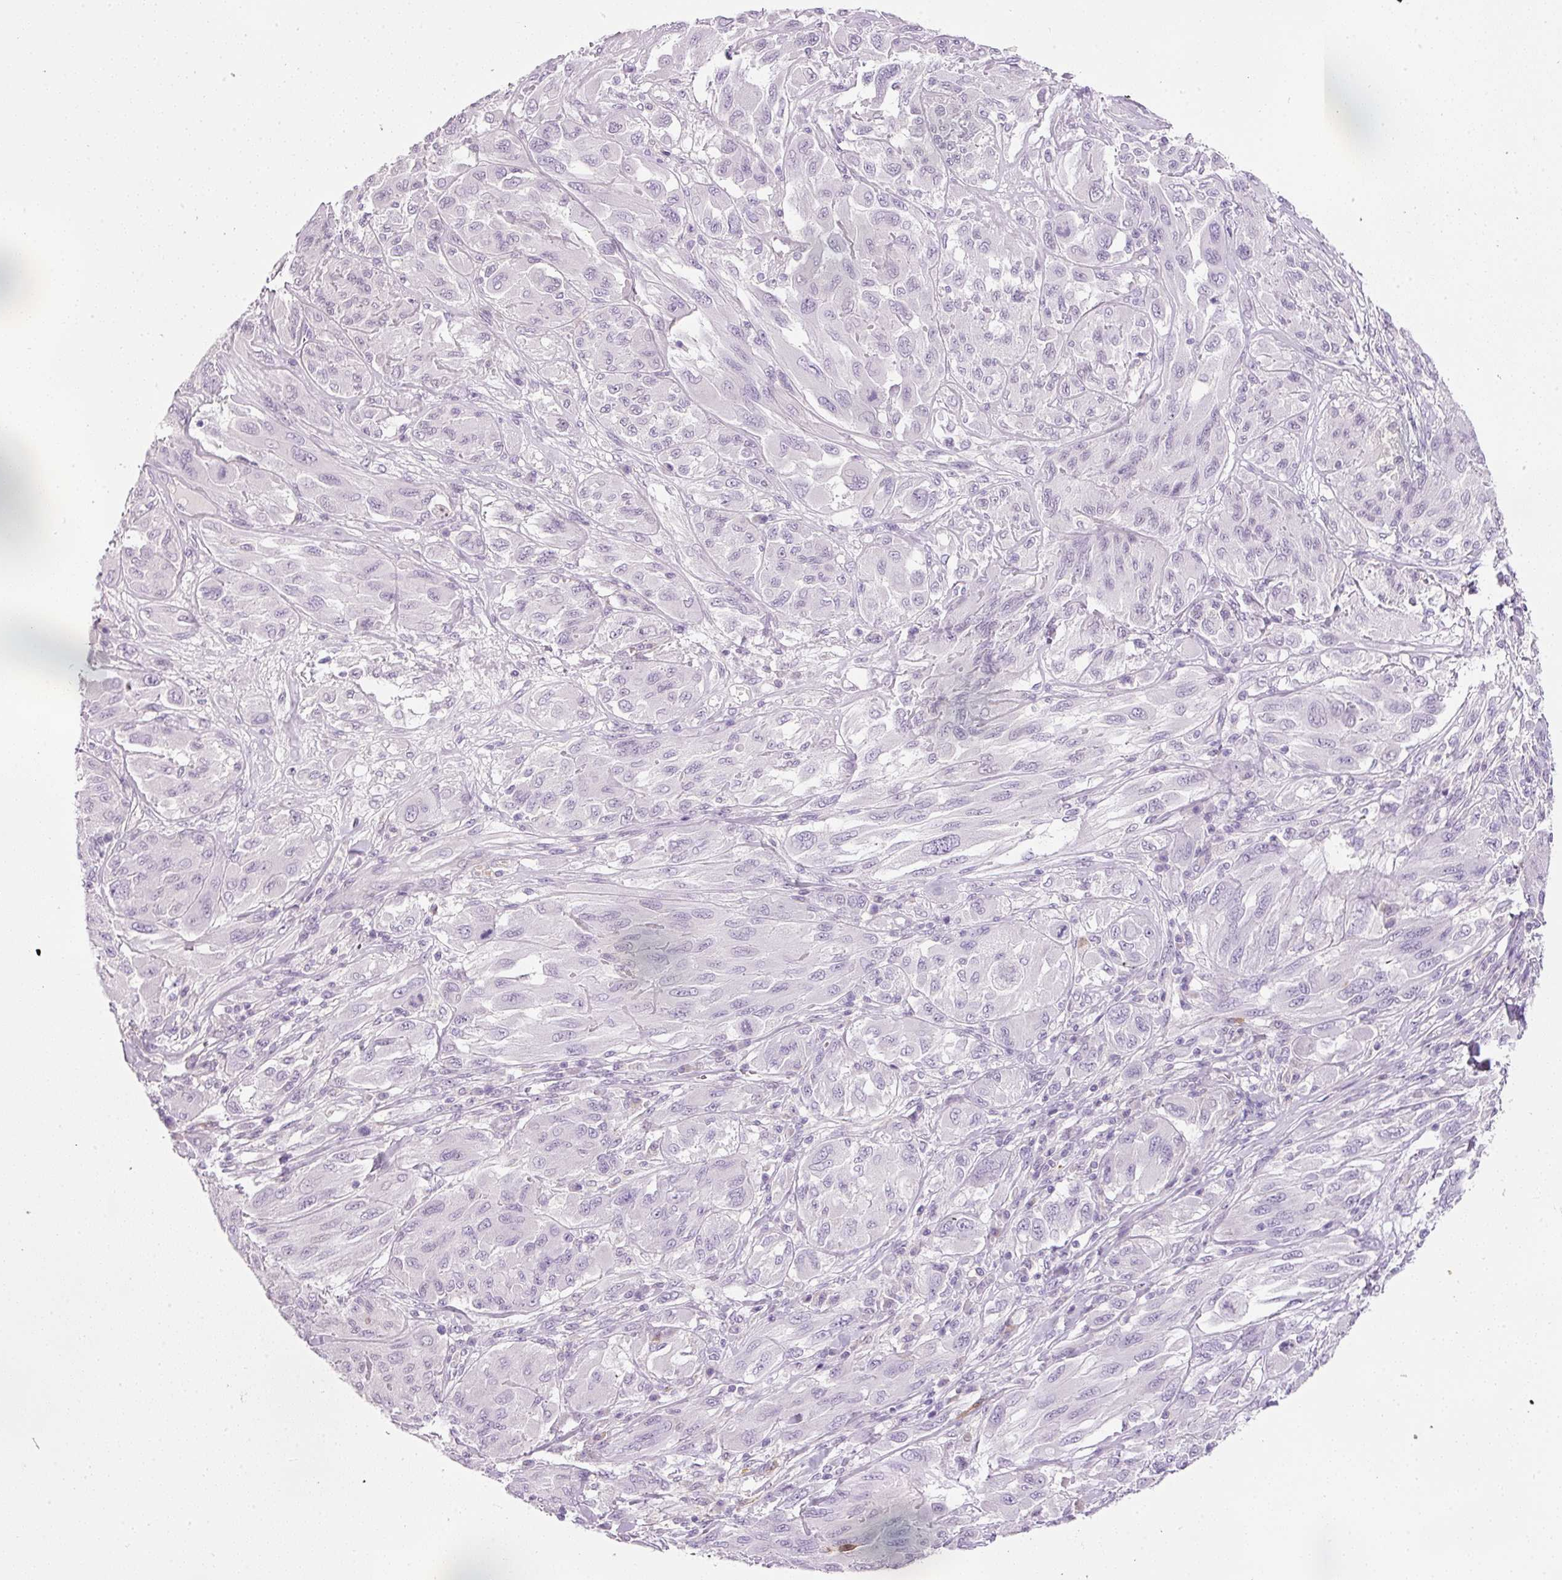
{"staining": {"intensity": "negative", "quantity": "none", "location": "none"}, "tissue": "melanoma", "cell_type": "Tumor cells", "image_type": "cancer", "snomed": [{"axis": "morphology", "description": "Malignant melanoma, NOS"}, {"axis": "topography", "description": "Skin"}], "caption": "A micrograph of human melanoma is negative for staining in tumor cells. (DAB IHC visualized using brightfield microscopy, high magnification).", "gene": "SRC", "patient": {"sex": "female", "age": 91}}